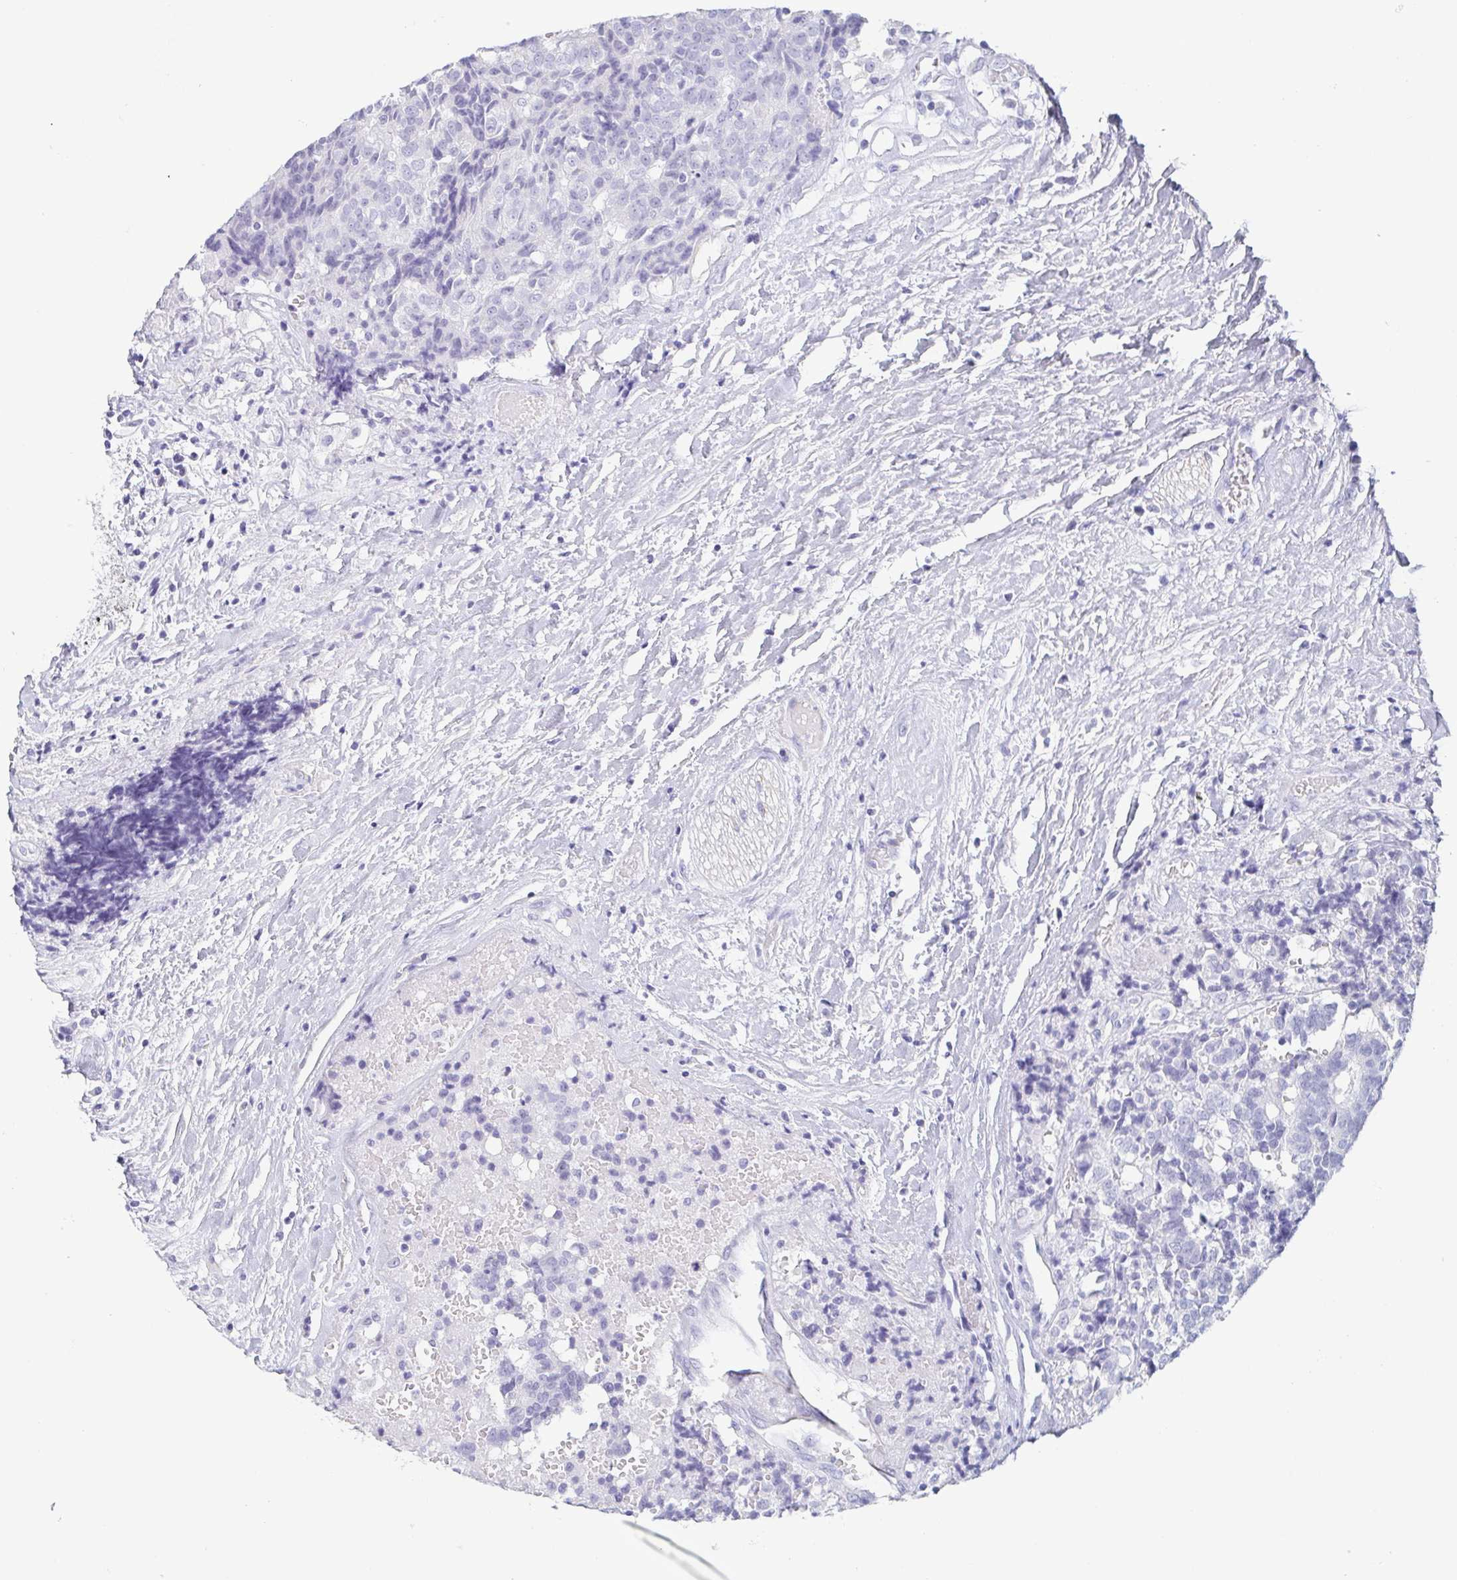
{"staining": {"intensity": "negative", "quantity": "none", "location": "none"}, "tissue": "prostate cancer", "cell_type": "Tumor cells", "image_type": "cancer", "snomed": [{"axis": "morphology", "description": "Adenocarcinoma, High grade"}, {"axis": "topography", "description": "Prostate and seminal vesicle, NOS"}], "caption": "Immunohistochemistry image of neoplastic tissue: human prostate cancer (high-grade adenocarcinoma) stained with DAB demonstrates no significant protein staining in tumor cells.", "gene": "PRR27", "patient": {"sex": "male", "age": 60}}